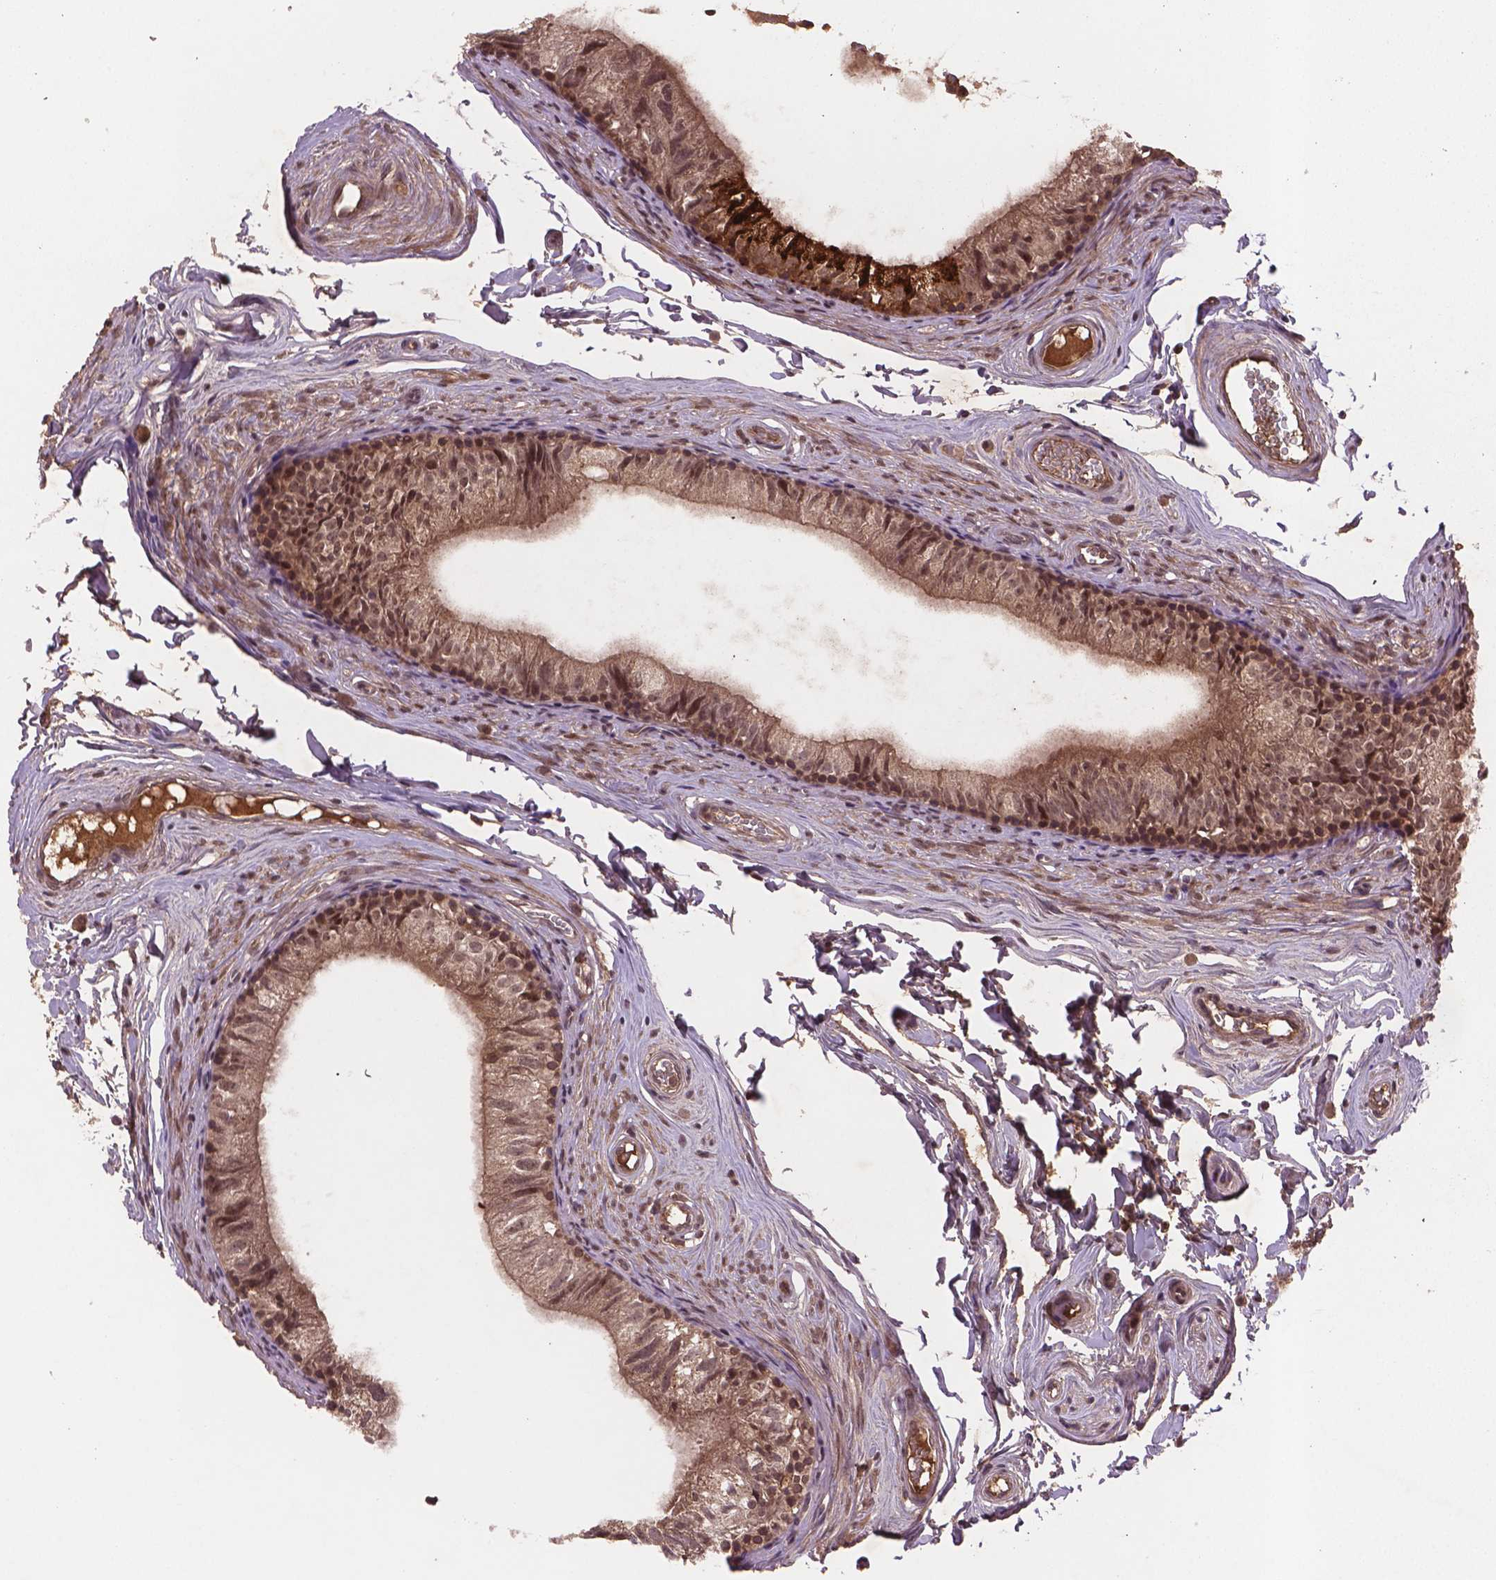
{"staining": {"intensity": "moderate", "quantity": ">75%", "location": "cytoplasmic/membranous,nuclear"}, "tissue": "epididymis", "cell_type": "Glandular cells", "image_type": "normal", "snomed": [{"axis": "morphology", "description": "Normal tissue, NOS"}, {"axis": "topography", "description": "Epididymis"}], "caption": "Immunohistochemical staining of normal epididymis exhibits medium levels of moderate cytoplasmic/membranous,nuclear positivity in approximately >75% of glandular cells. (brown staining indicates protein expression, while blue staining denotes nuclei).", "gene": "NIPAL2", "patient": {"sex": "male", "age": 45}}